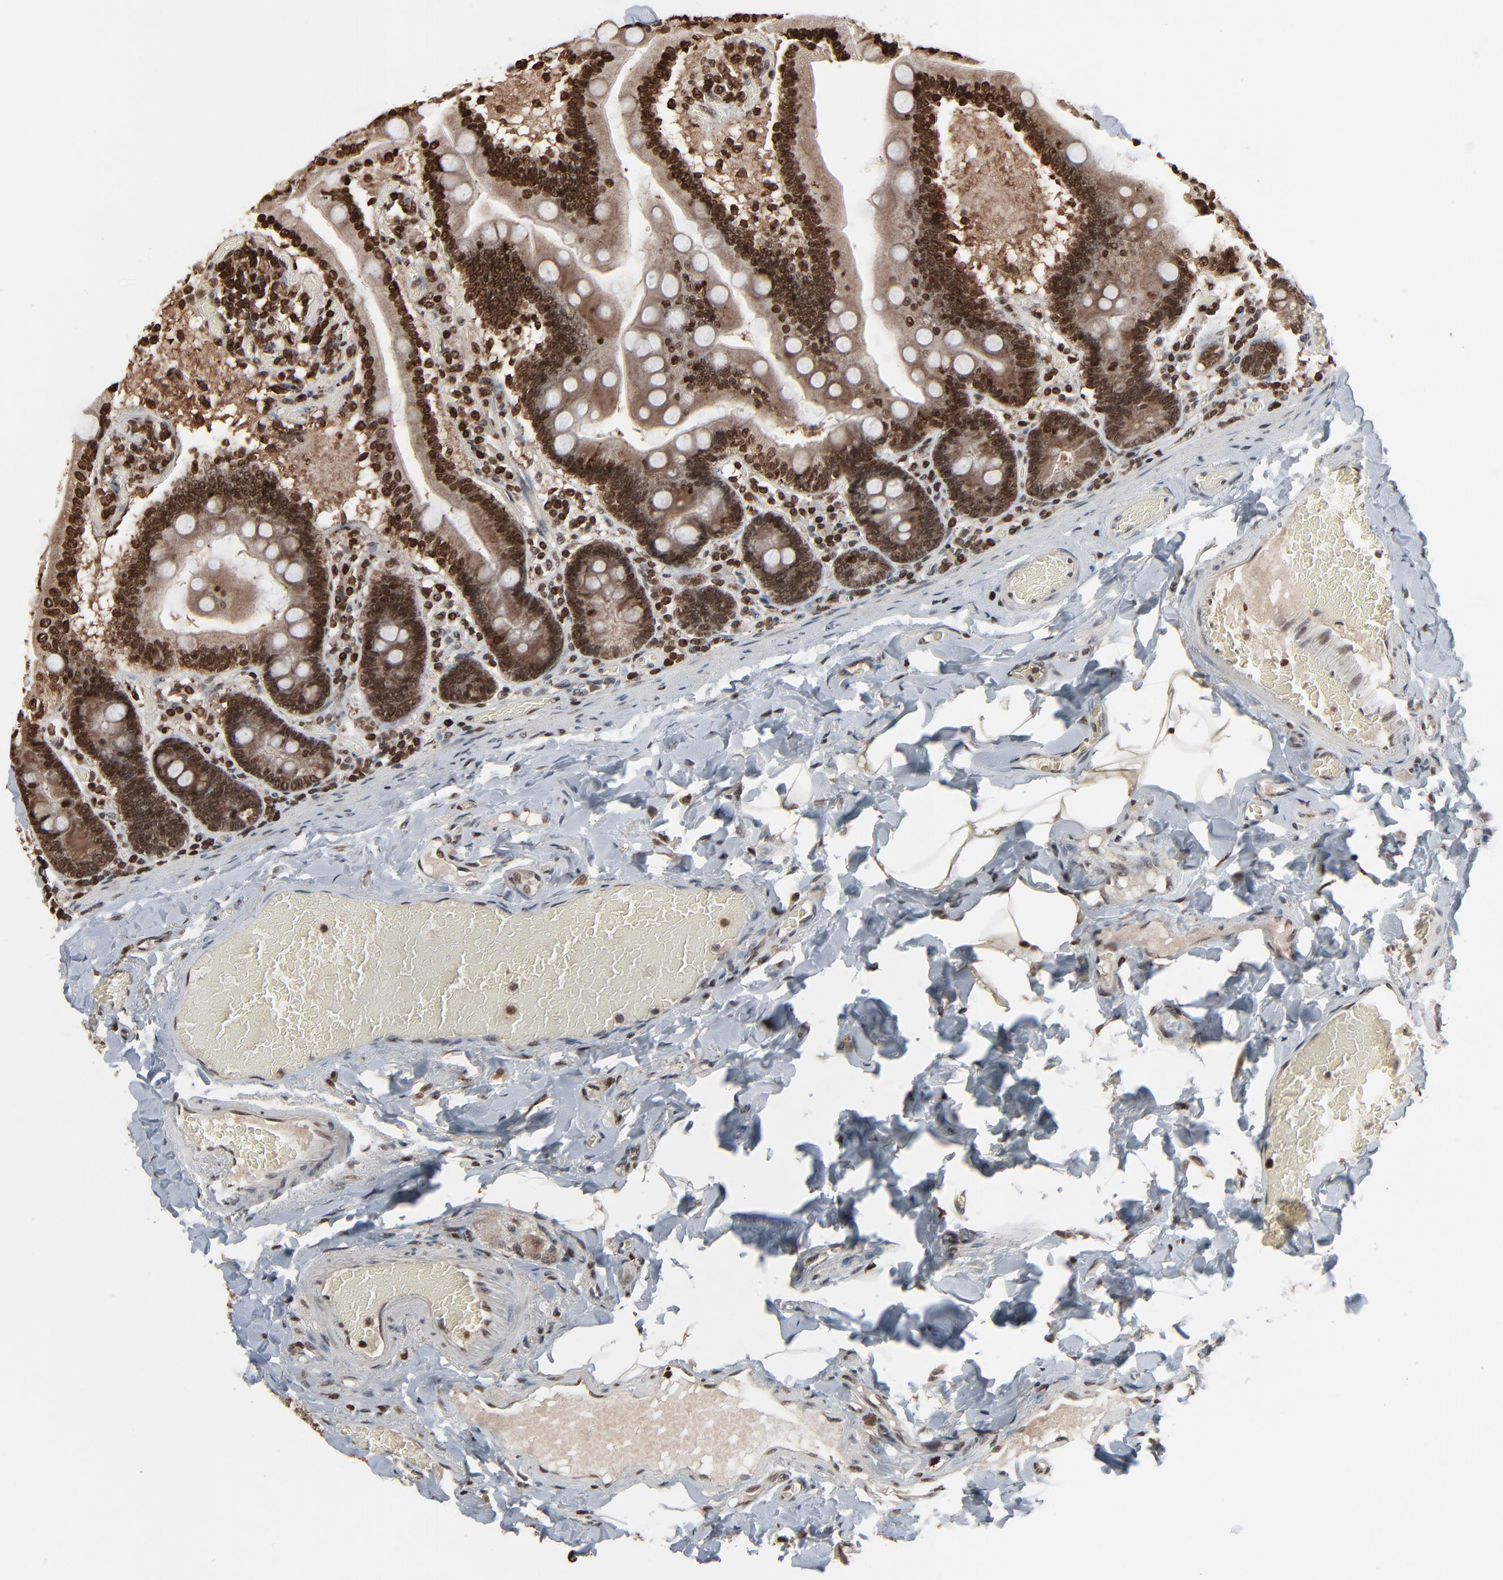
{"staining": {"intensity": "strong", "quantity": ">75%", "location": "cytoplasmic/membranous,nuclear"}, "tissue": "duodenum", "cell_type": "Glandular cells", "image_type": "normal", "snomed": [{"axis": "morphology", "description": "Normal tissue, NOS"}, {"axis": "topography", "description": "Duodenum"}], "caption": "DAB (3,3'-diaminobenzidine) immunohistochemical staining of normal duodenum exhibits strong cytoplasmic/membranous,nuclear protein positivity in about >75% of glandular cells. Nuclei are stained in blue.", "gene": "RPS6KA3", "patient": {"sex": "male", "age": 66}}